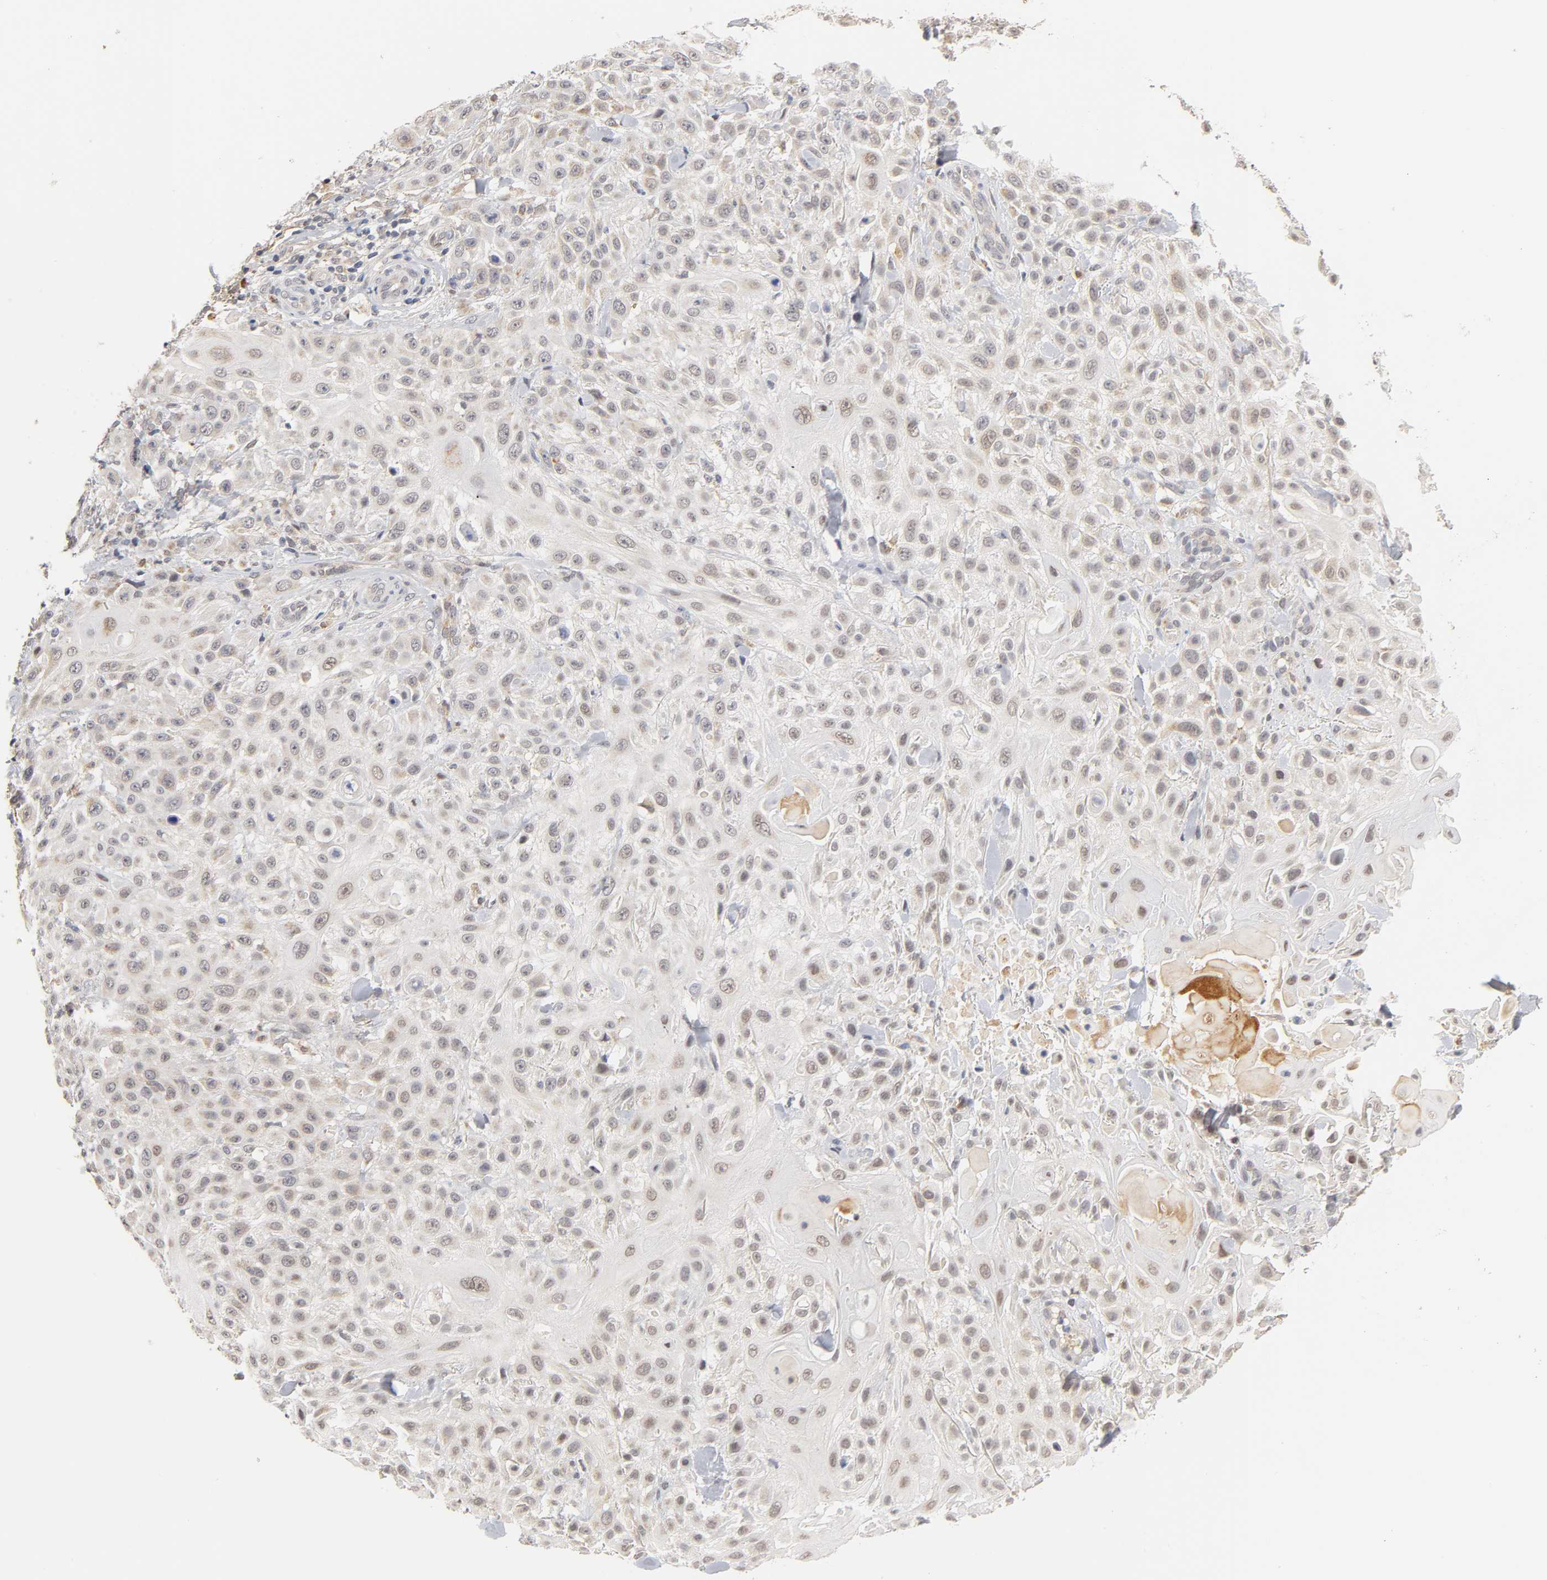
{"staining": {"intensity": "moderate", "quantity": "25%-75%", "location": "cytoplasmic/membranous,nuclear"}, "tissue": "skin cancer", "cell_type": "Tumor cells", "image_type": "cancer", "snomed": [{"axis": "morphology", "description": "Squamous cell carcinoma, NOS"}, {"axis": "topography", "description": "Skin"}], "caption": "IHC staining of skin squamous cell carcinoma, which shows medium levels of moderate cytoplasmic/membranous and nuclear staining in approximately 25%-75% of tumor cells indicating moderate cytoplasmic/membranous and nuclear protein positivity. The staining was performed using DAB (brown) for protein detection and nuclei were counterstained in hematoxylin (blue).", "gene": "GSTZ1", "patient": {"sex": "female", "age": 42}}